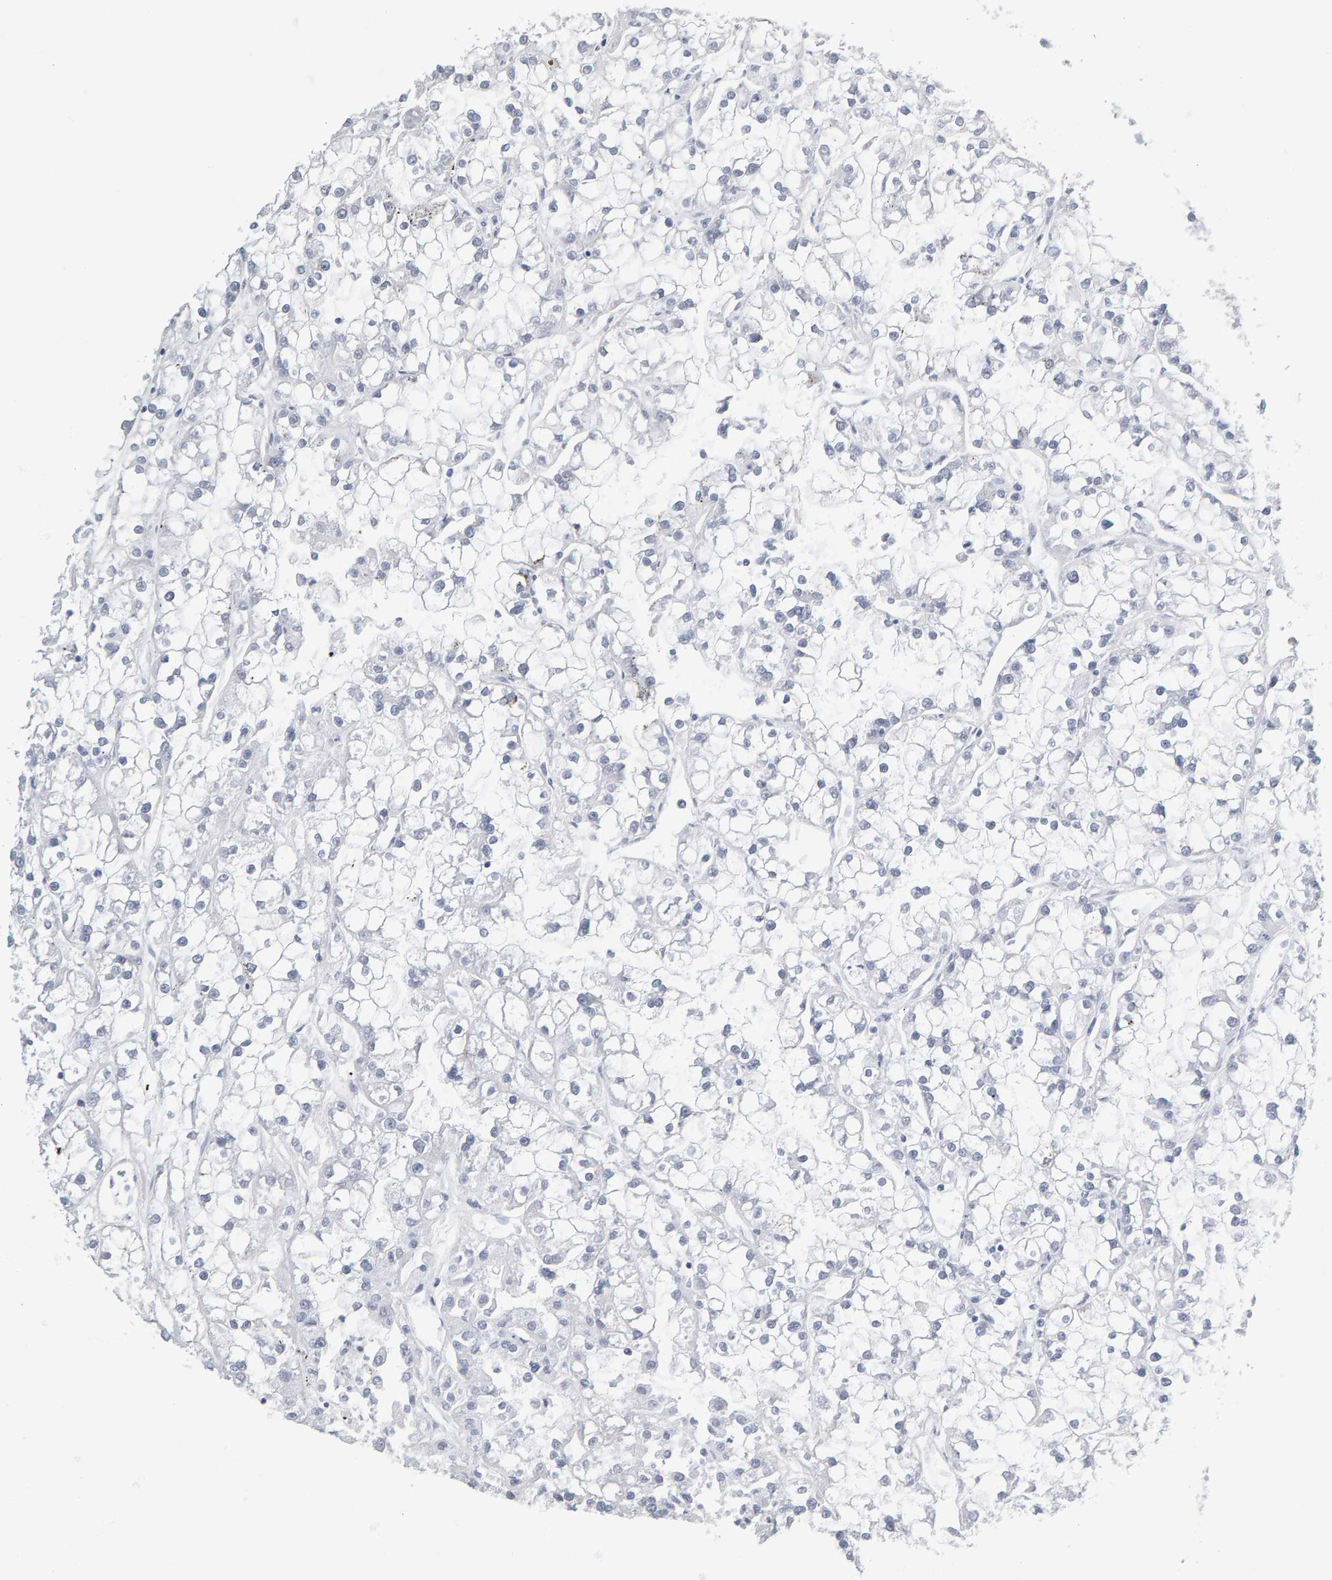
{"staining": {"intensity": "negative", "quantity": "none", "location": "none"}, "tissue": "renal cancer", "cell_type": "Tumor cells", "image_type": "cancer", "snomed": [{"axis": "morphology", "description": "Adenocarcinoma, NOS"}, {"axis": "topography", "description": "Kidney"}], "caption": "High power microscopy micrograph of an IHC micrograph of renal cancer (adenocarcinoma), revealing no significant expression in tumor cells. Nuclei are stained in blue.", "gene": "SPACA3", "patient": {"sex": "female", "age": 52}}